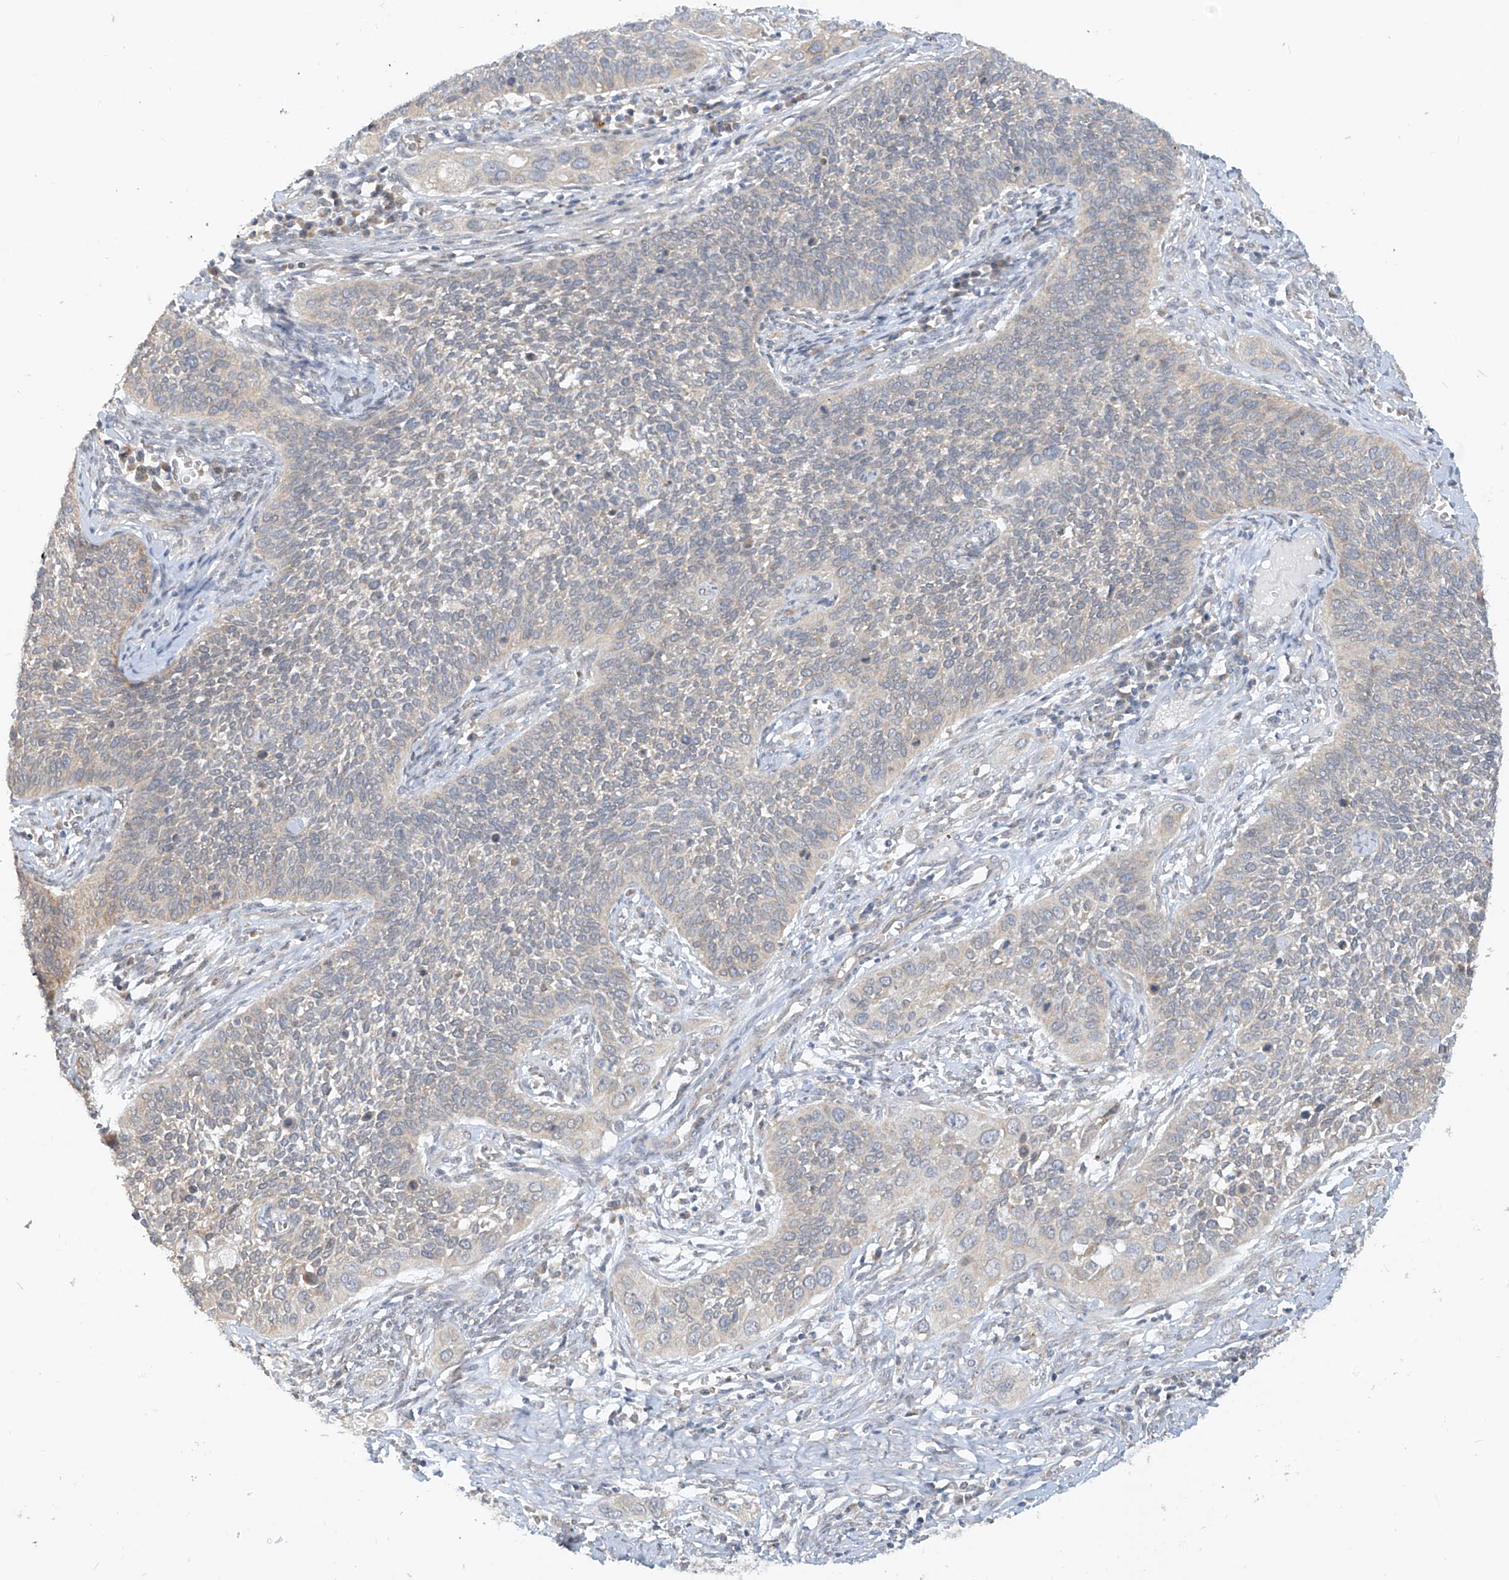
{"staining": {"intensity": "negative", "quantity": "none", "location": "none"}, "tissue": "cervical cancer", "cell_type": "Tumor cells", "image_type": "cancer", "snomed": [{"axis": "morphology", "description": "Squamous cell carcinoma, NOS"}, {"axis": "topography", "description": "Cervix"}], "caption": "High power microscopy image of an immunohistochemistry (IHC) photomicrograph of cervical cancer (squamous cell carcinoma), revealing no significant expression in tumor cells.", "gene": "MTUS2", "patient": {"sex": "female", "age": 34}}